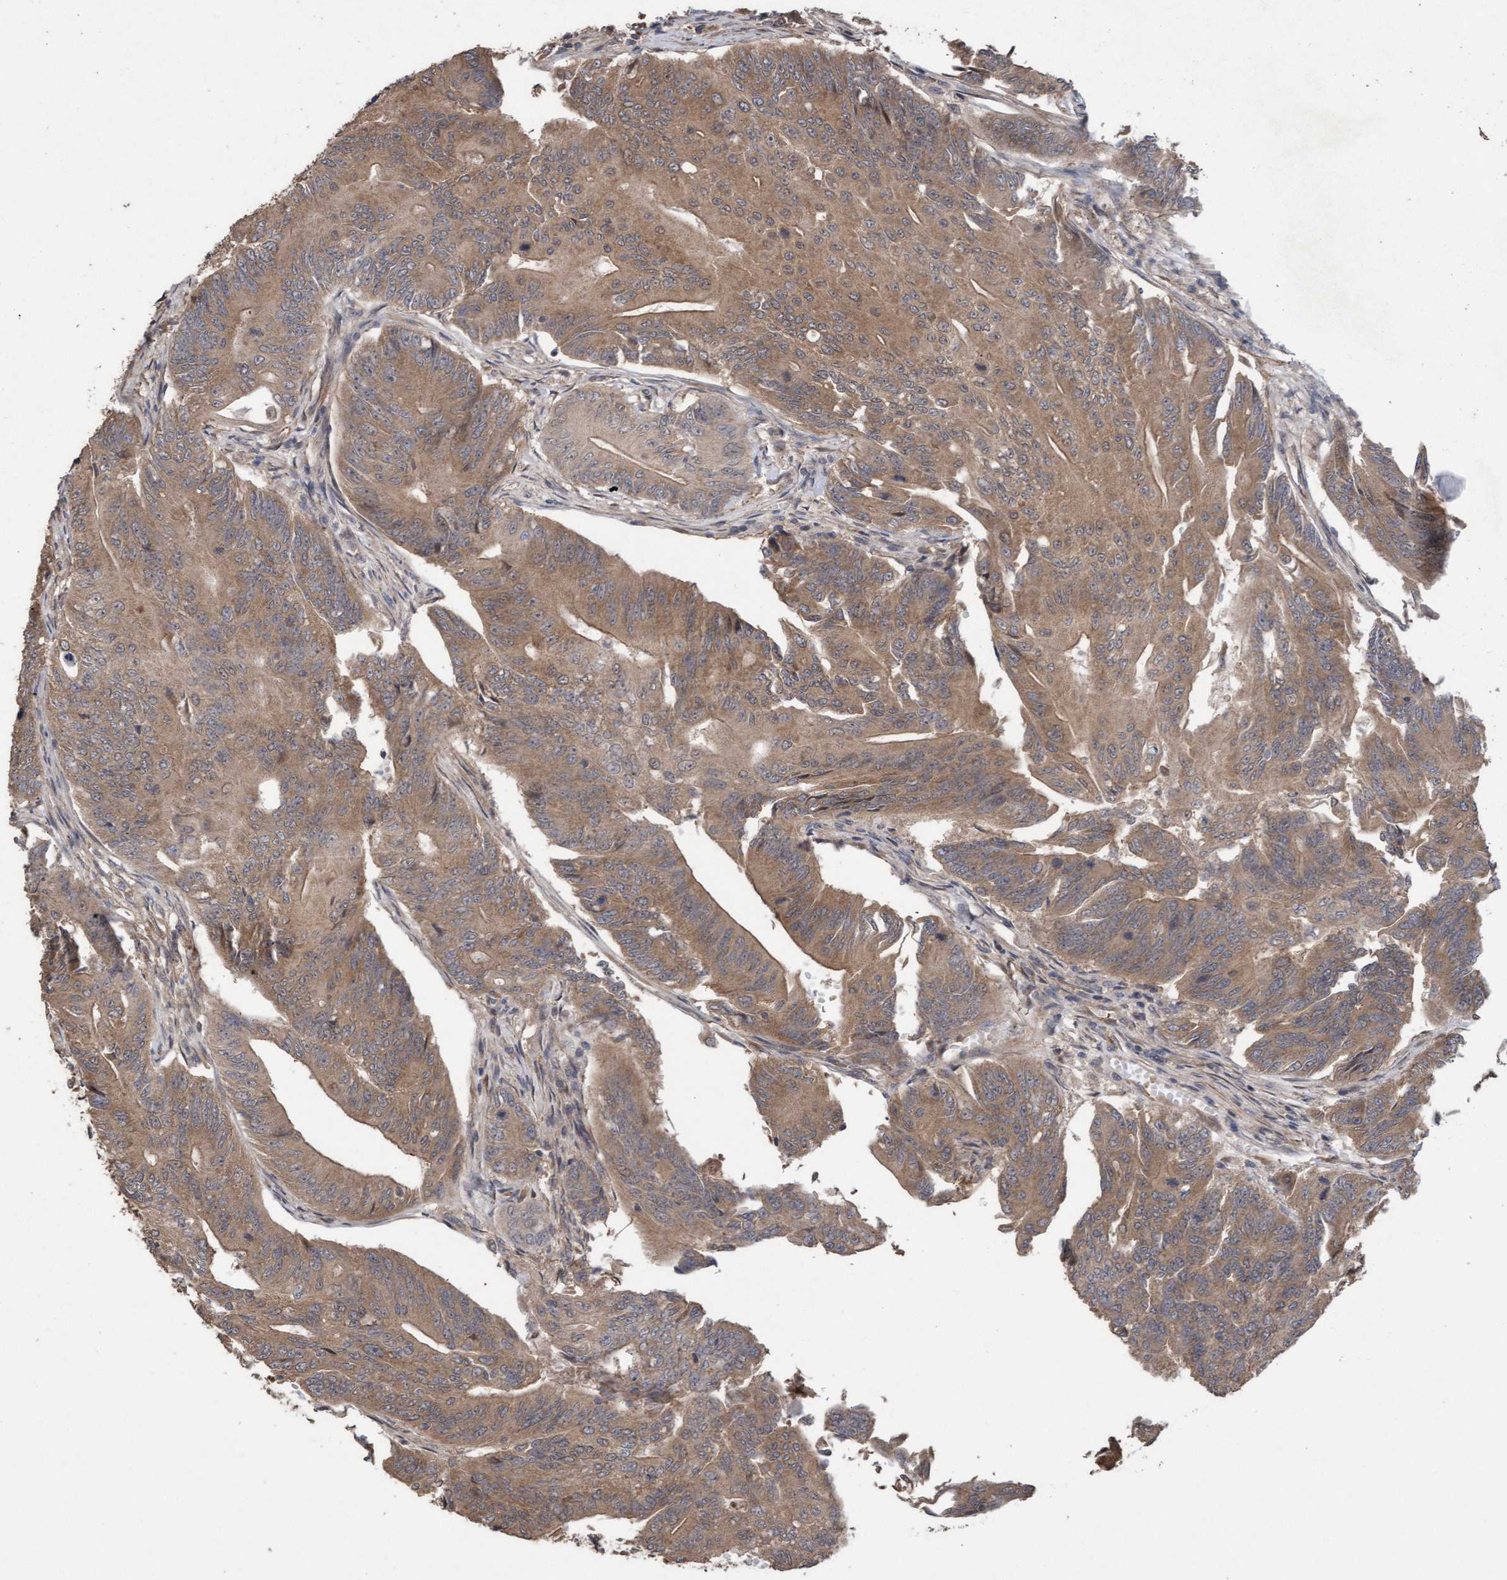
{"staining": {"intensity": "moderate", "quantity": ">75%", "location": "cytoplasmic/membranous"}, "tissue": "colorectal cancer", "cell_type": "Tumor cells", "image_type": "cancer", "snomed": [{"axis": "morphology", "description": "Adenoma, NOS"}, {"axis": "morphology", "description": "Adenocarcinoma, NOS"}, {"axis": "topography", "description": "Colon"}], "caption": "IHC micrograph of human colorectal adenoma stained for a protein (brown), which shows medium levels of moderate cytoplasmic/membranous positivity in approximately >75% of tumor cells.", "gene": "CDC42EP4", "patient": {"sex": "male", "age": 79}}